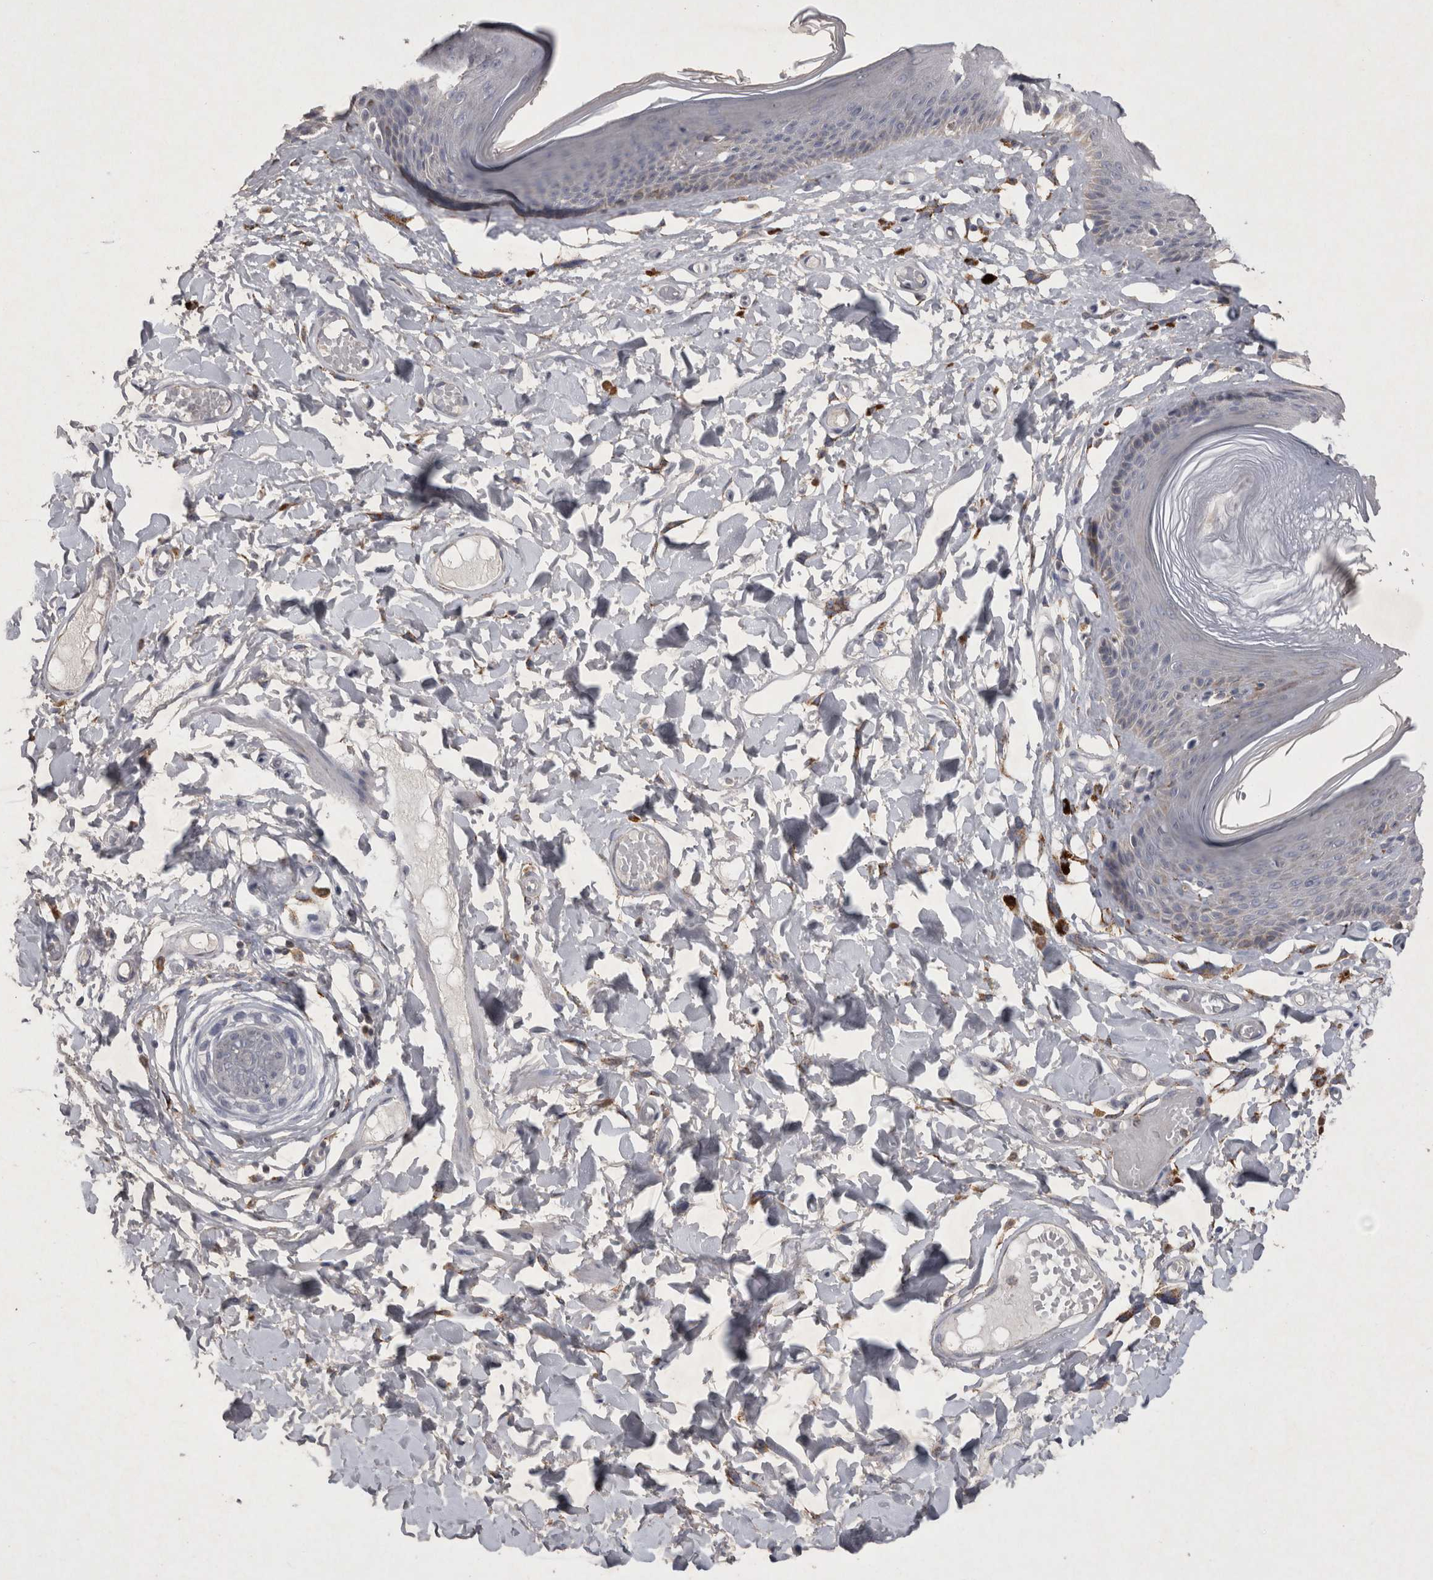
{"staining": {"intensity": "moderate", "quantity": "<25%", "location": "cytoplasmic/membranous"}, "tissue": "skin", "cell_type": "Epidermal cells", "image_type": "normal", "snomed": [{"axis": "morphology", "description": "Normal tissue, NOS"}, {"axis": "topography", "description": "Vulva"}], "caption": "About <25% of epidermal cells in normal human skin show moderate cytoplasmic/membranous protein expression as visualized by brown immunohistochemical staining.", "gene": "DKK3", "patient": {"sex": "female", "age": 73}}